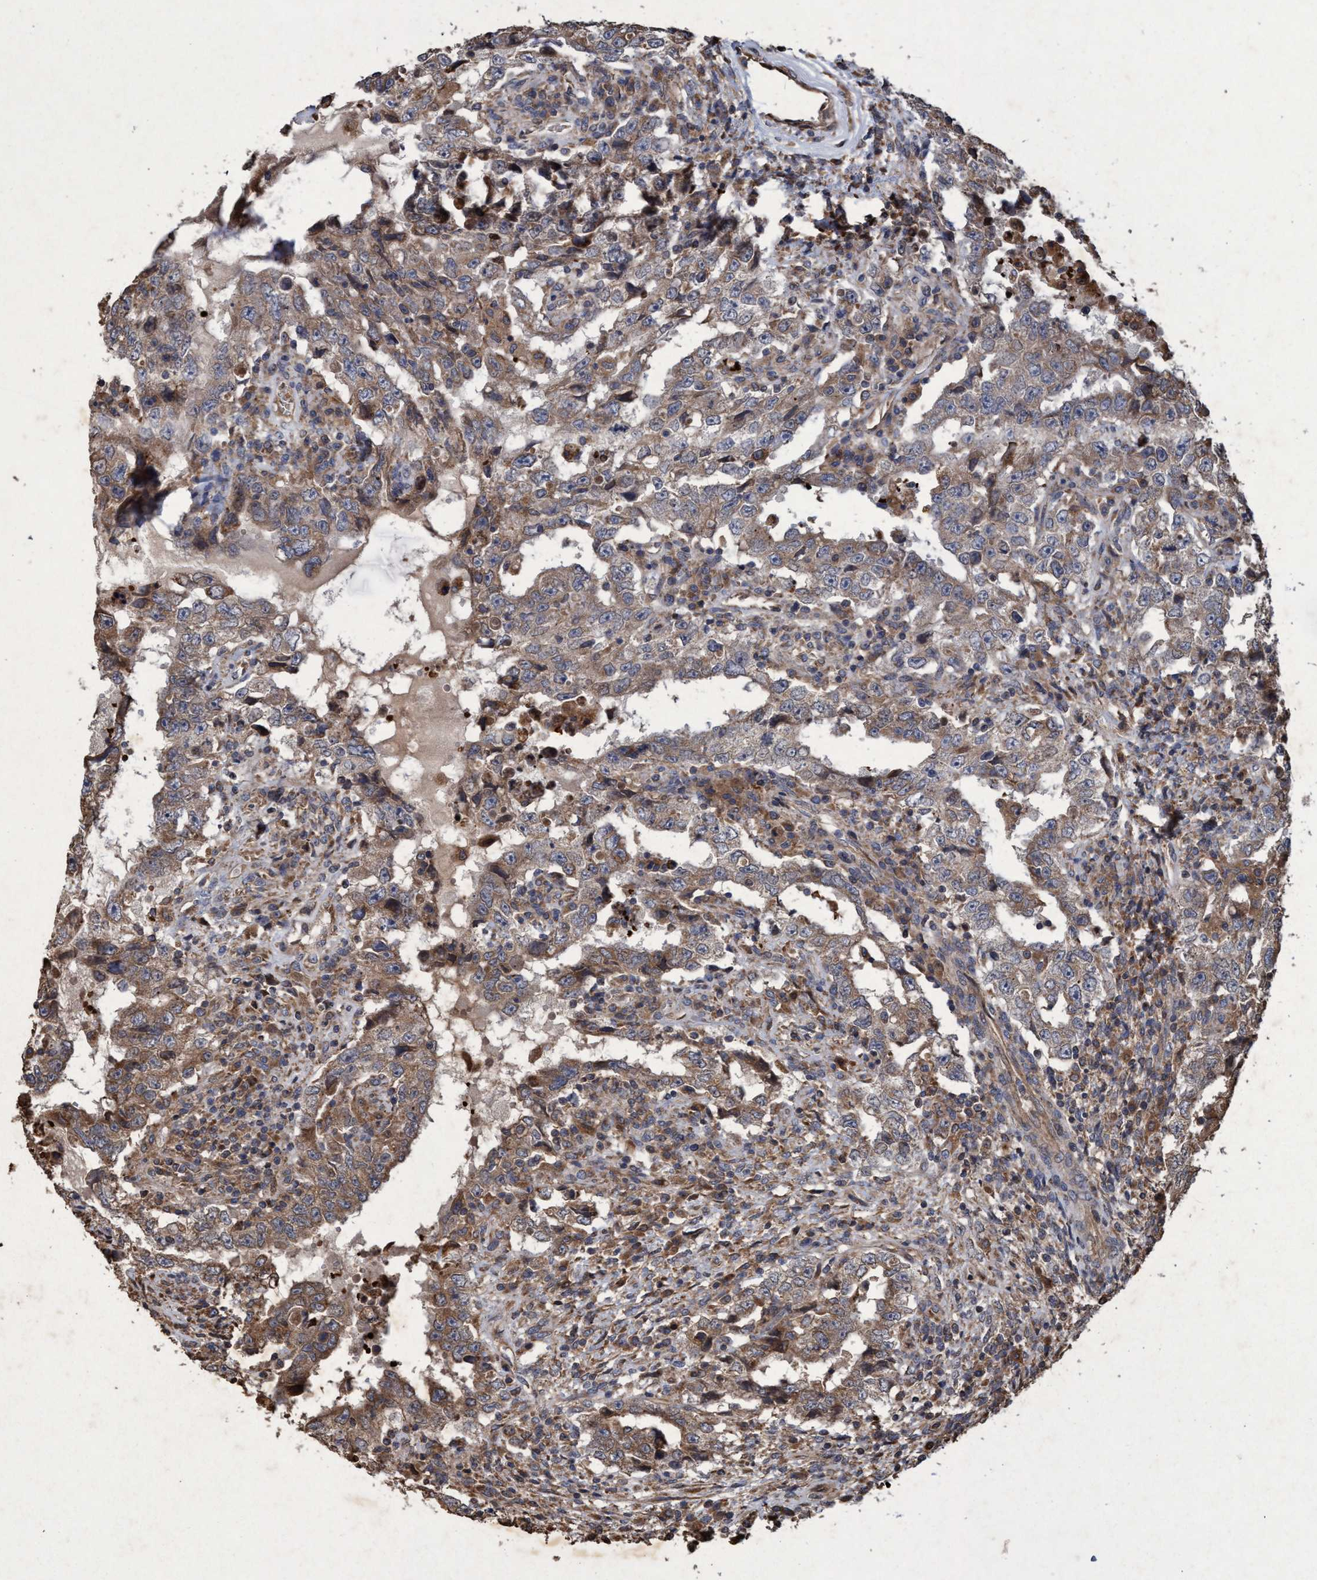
{"staining": {"intensity": "moderate", "quantity": ">75%", "location": "cytoplasmic/membranous"}, "tissue": "testis cancer", "cell_type": "Tumor cells", "image_type": "cancer", "snomed": [{"axis": "morphology", "description": "Carcinoma, Embryonal, NOS"}, {"axis": "topography", "description": "Testis"}], "caption": "This is an image of IHC staining of testis cancer (embryonal carcinoma), which shows moderate expression in the cytoplasmic/membranous of tumor cells.", "gene": "CHMP6", "patient": {"sex": "male", "age": 26}}